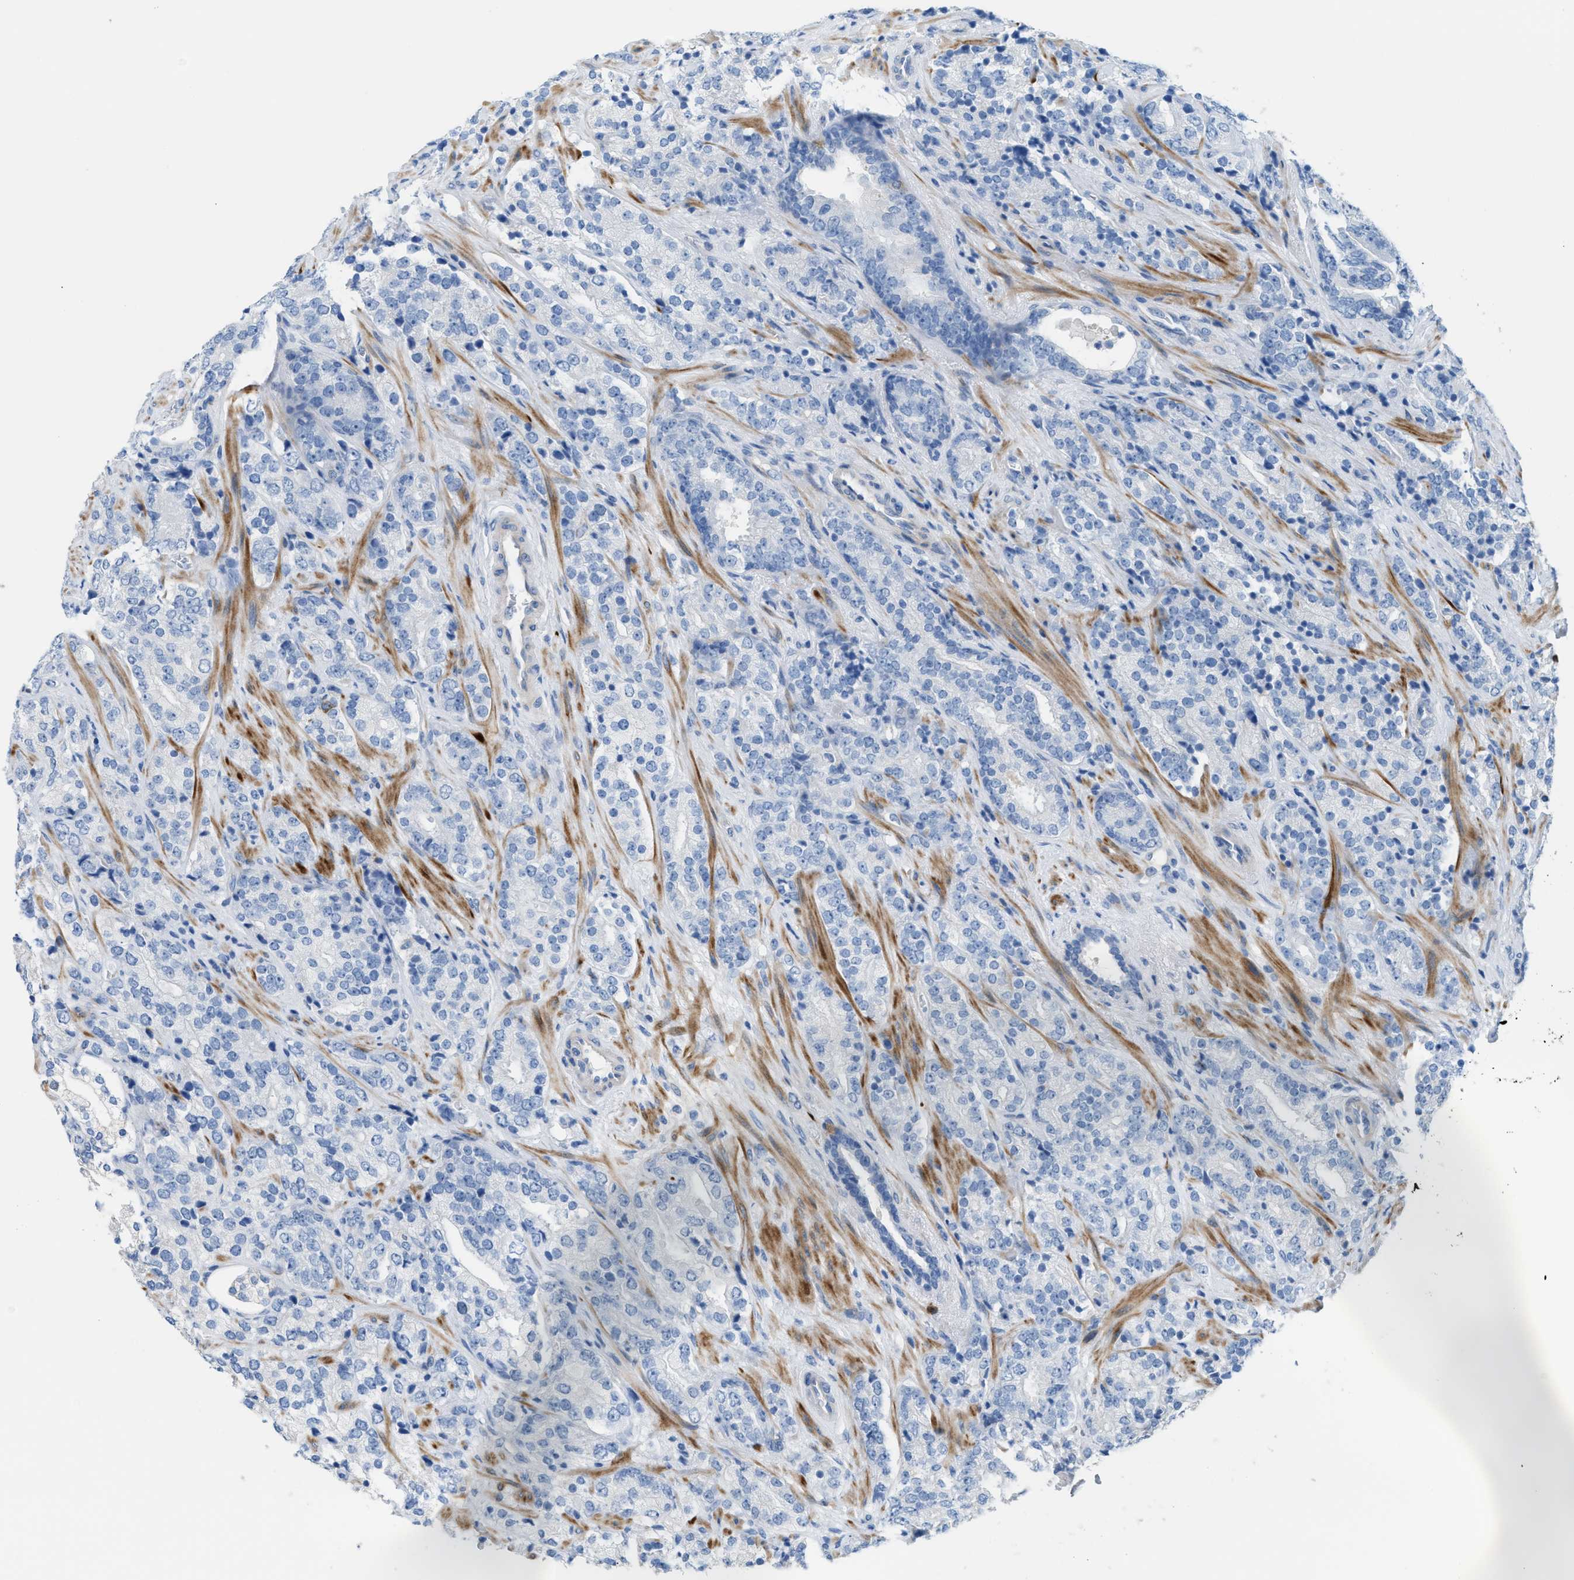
{"staining": {"intensity": "negative", "quantity": "none", "location": "none"}, "tissue": "prostate cancer", "cell_type": "Tumor cells", "image_type": "cancer", "snomed": [{"axis": "morphology", "description": "Adenocarcinoma, High grade"}, {"axis": "topography", "description": "Prostate"}], "caption": "Prostate cancer stained for a protein using IHC shows no positivity tumor cells.", "gene": "MPP3", "patient": {"sex": "male", "age": 71}}